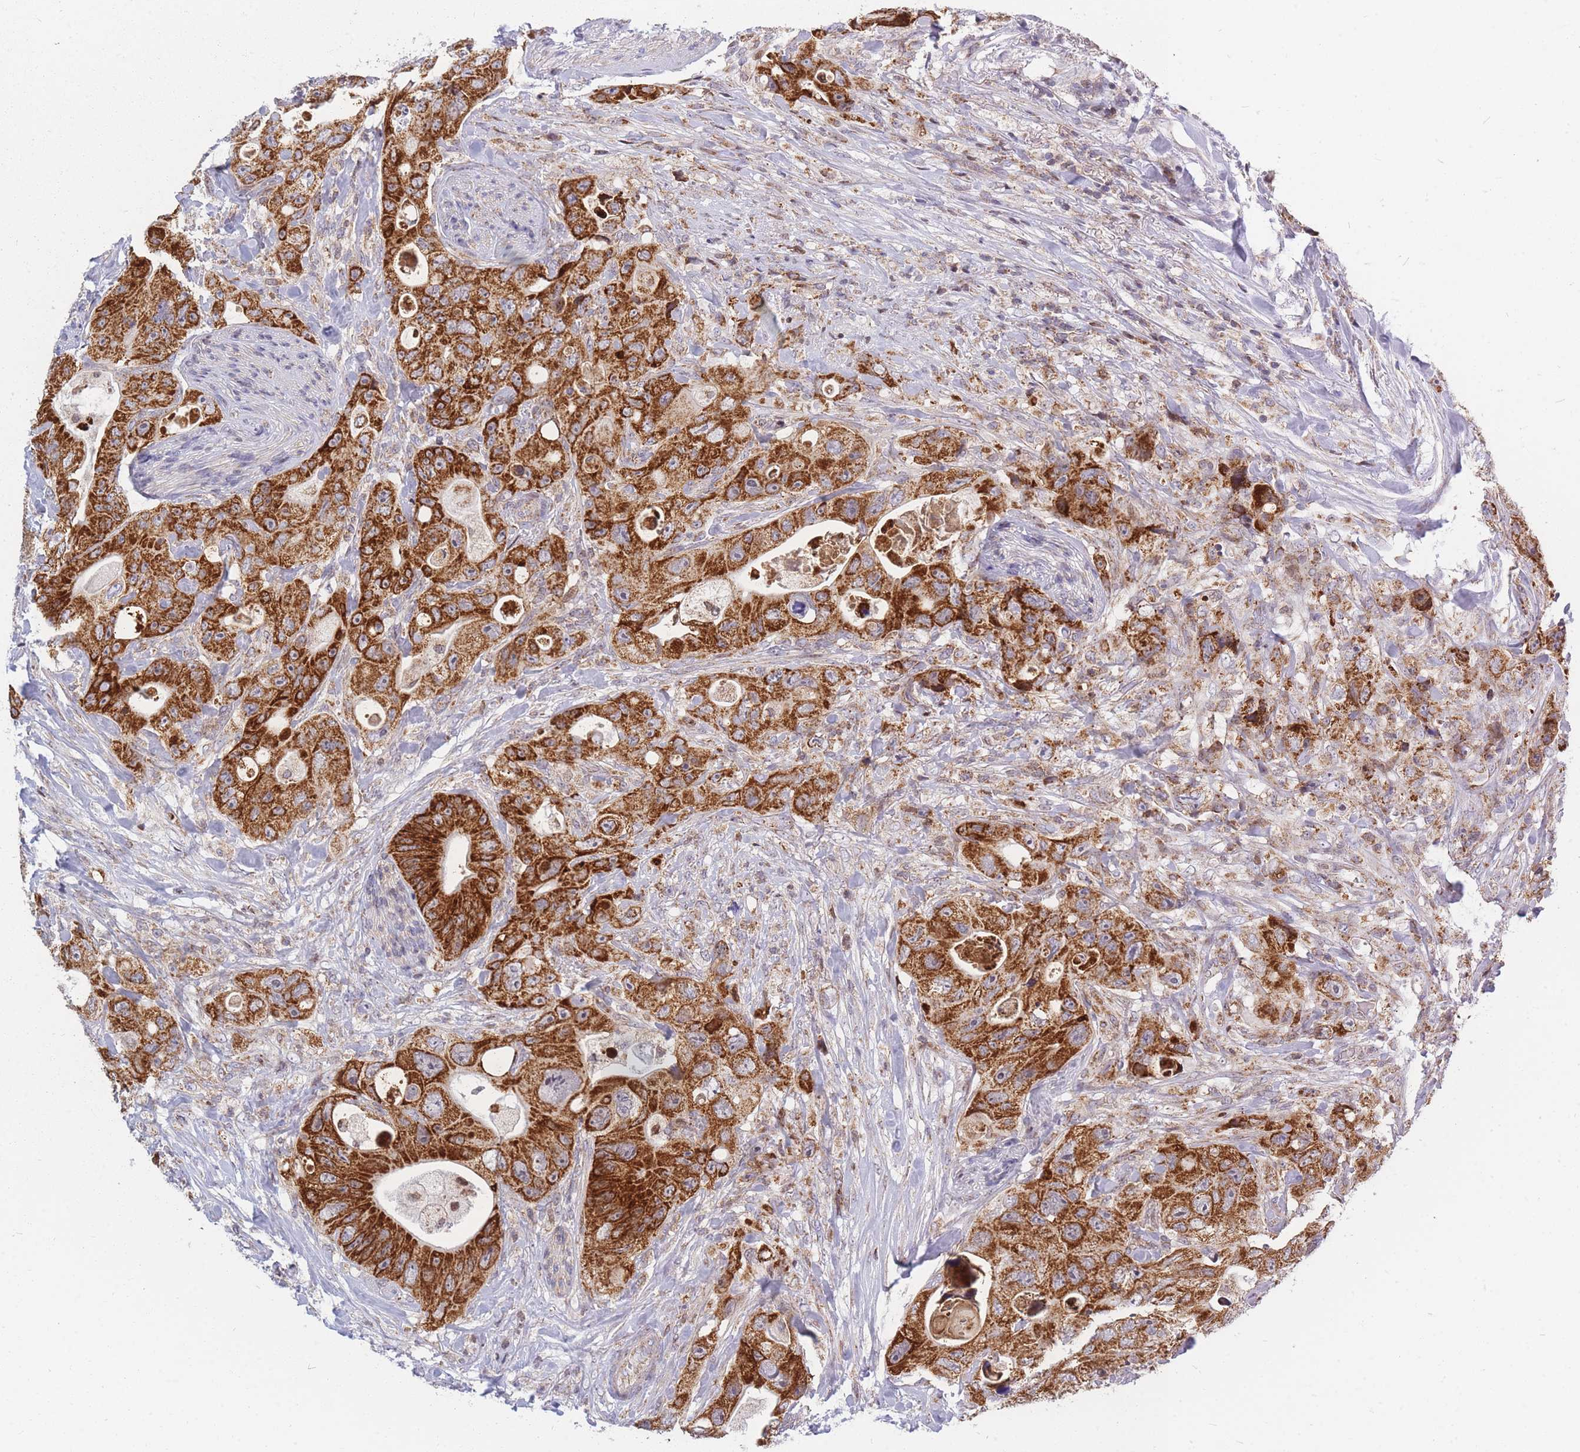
{"staining": {"intensity": "strong", "quantity": ">75%", "location": "cytoplasmic/membranous"}, "tissue": "colorectal cancer", "cell_type": "Tumor cells", "image_type": "cancer", "snomed": [{"axis": "morphology", "description": "Adenocarcinoma, NOS"}, {"axis": "topography", "description": "Colon"}], "caption": "Immunohistochemistry (DAB) staining of human colorectal adenocarcinoma displays strong cytoplasmic/membranous protein positivity in about >75% of tumor cells.", "gene": "MOB4", "patient": {"sex": "female", "age": 46}}